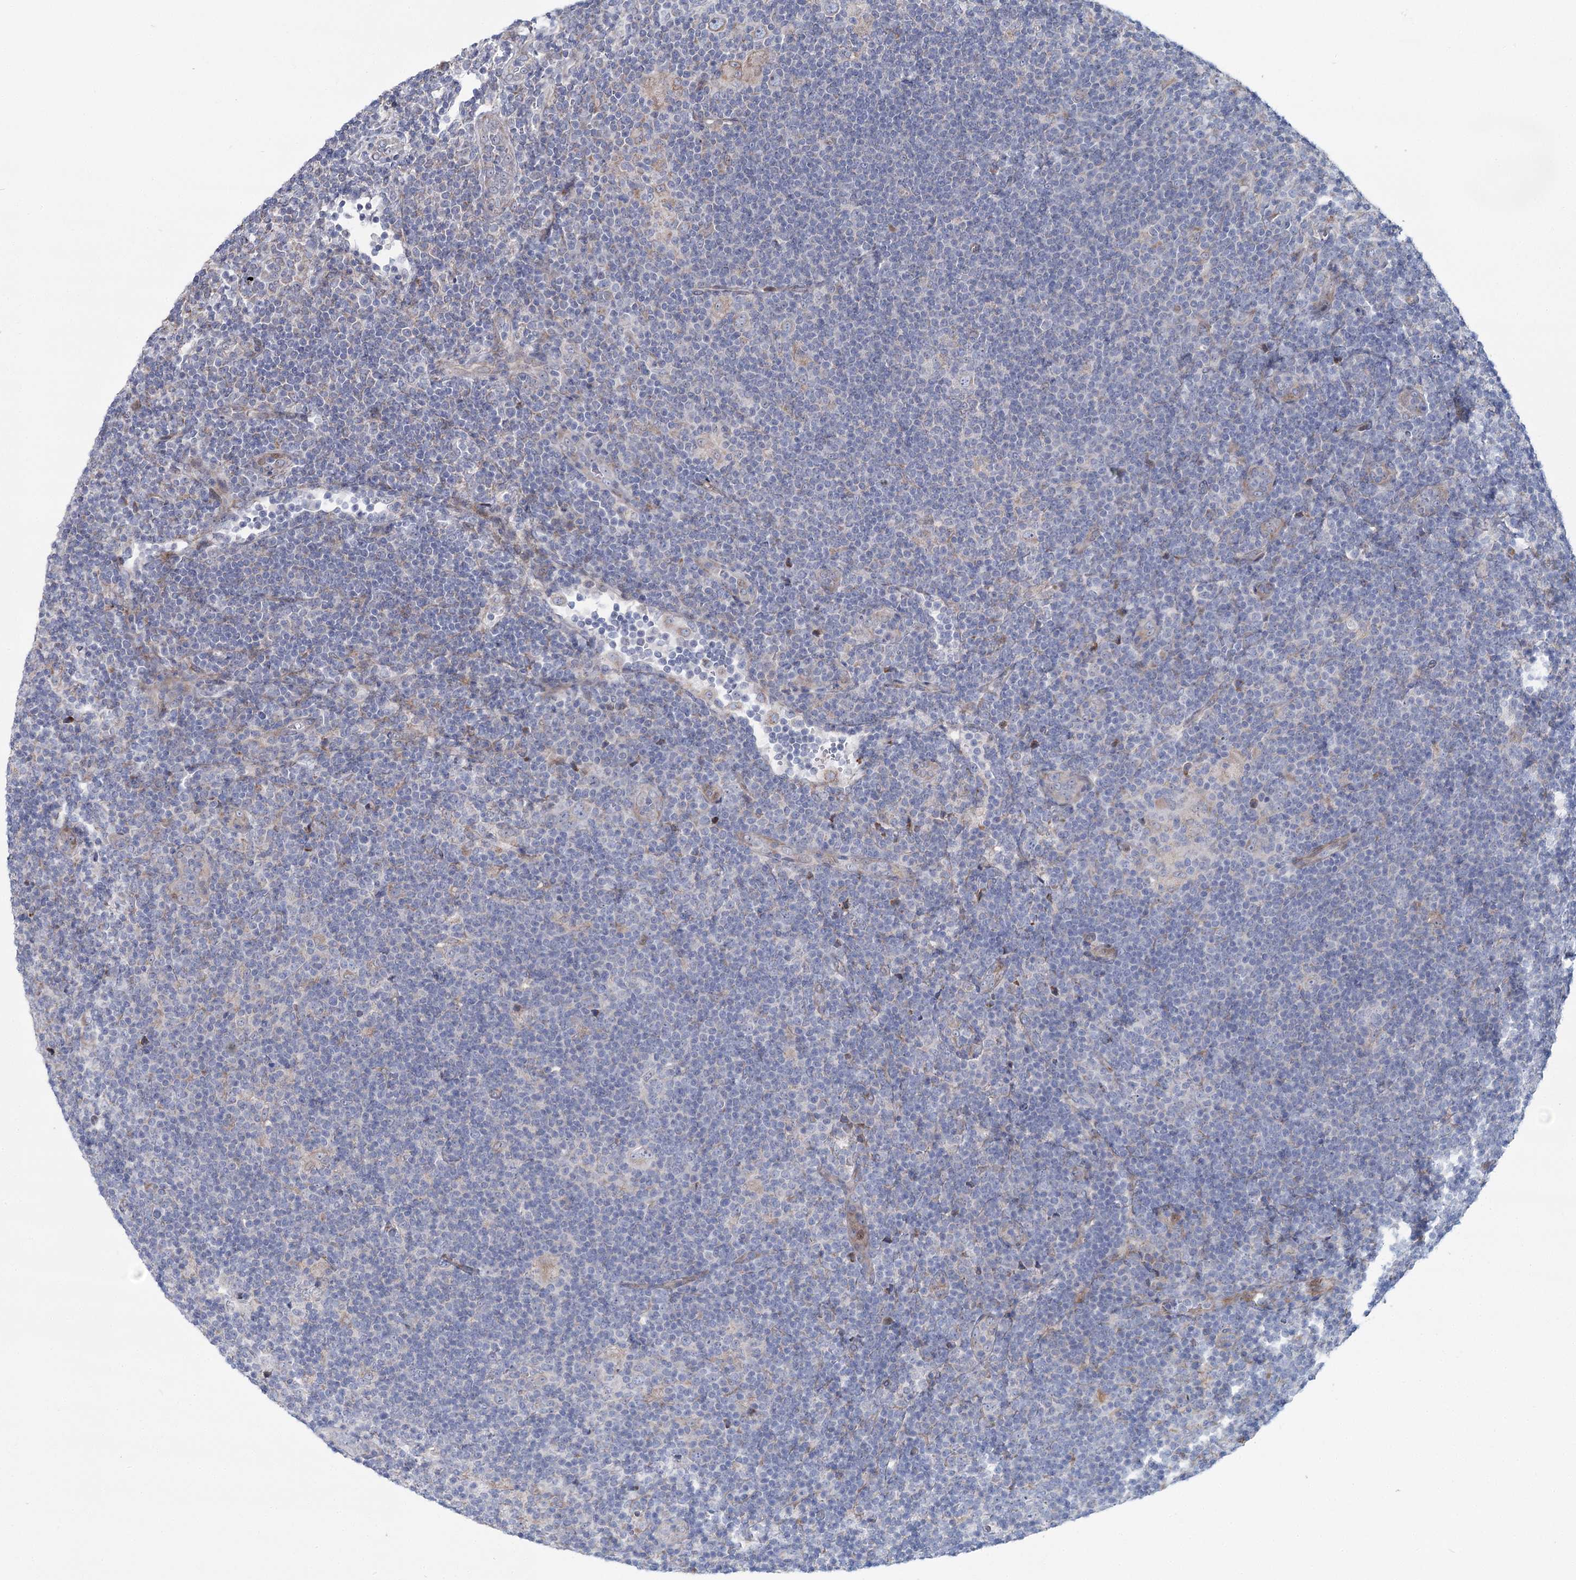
{"staining": {"intensity": "negative", "quantity": "none", "location": "none"}, "tissue": "lymphoma", "cell_type": "Tumor cells", "image_type": "cancer", "snomed": [{"axis": "morphology", "description": "Hodgkin's disease, NOS"}, {"axis": "topography", "description": "Lymph node"}], "caption": "Photomicrograph shows no significant protein staining in tumor cells of Hodgkin's disease.", "gene": "CPLANE1", "patient": {"sex": "female", "age": 57}}